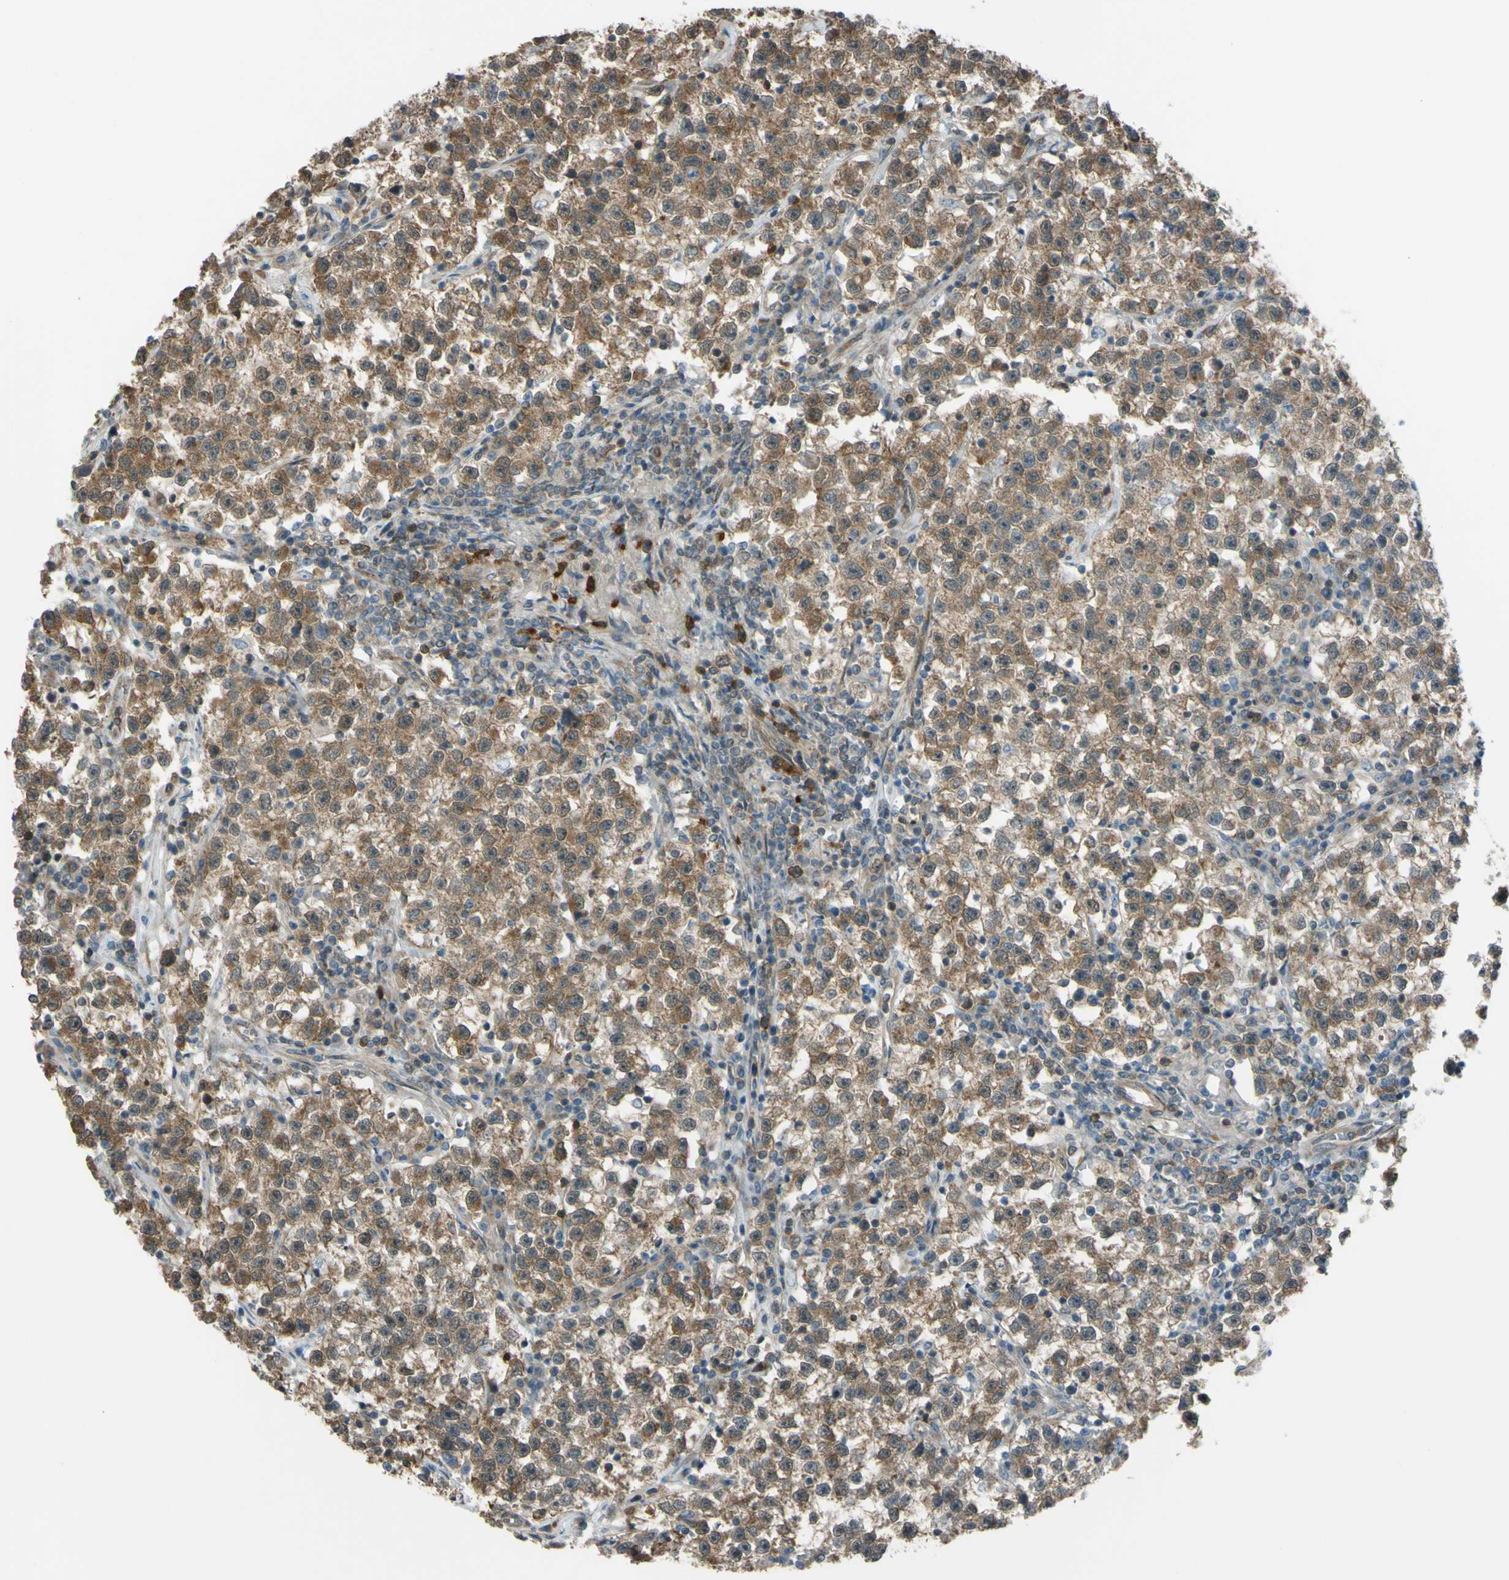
{"staining": {"intensity": "moderate", "quantity": ">75%", "location": "cytoplasmic/membranous"}, "tissue": "testis cancer", "cell_type": "Tumor cells", "image_type": "cancer", "snomed": [{"axis": "morphology", "description": "Seminoma, NOS"}, {"axis": "topography", "description": "Testis"}], "caption": "Immunohistochemical staining of testis cancer (seminoma) exhibits moderate cytoplasmic/membranous protein staining in approximately >75% of tumor cells.", "gene": "YWHAQ", "patient": {"sex": "male", "age": 22}}